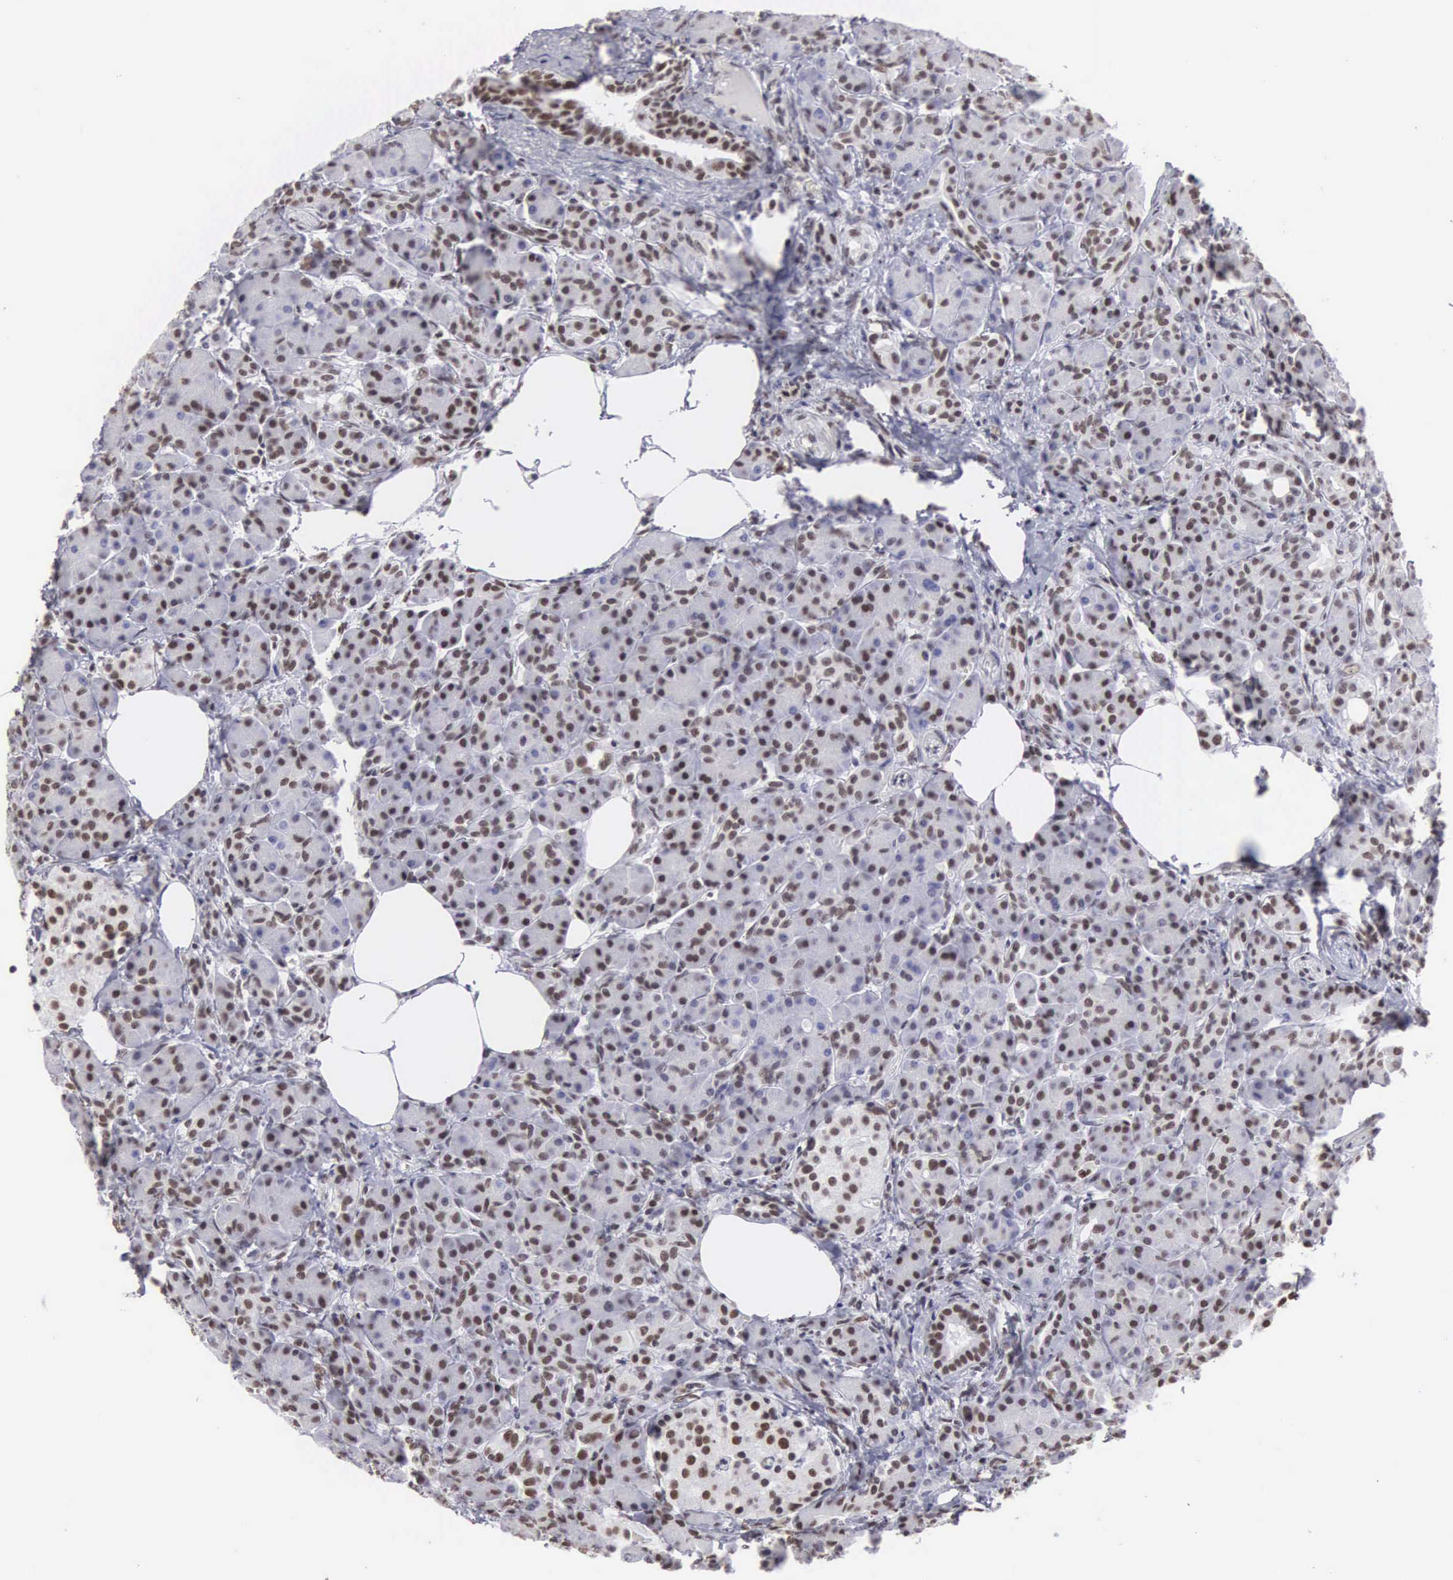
{"staining": {"intensity": "moderate", "quantity": "25%-75%", "location": "nuclear"}, "tissue": "pancreas", "cell_type": "Exocrine glandular cells", "image_type": "normal", "snomed": [{"axis": "morphology", "description": "Normal tissue, NOS"}, {"axis": "topography", "description": "Pancreas"}], "caption": "Pancreas was stained to show a protein in brown. There is medium levels of moderate nuclear expression in approximately 25%-75% of exocrine glandular cells.", "gene": "CSTF2", "patient": {"sex": "female", "age": 73}}